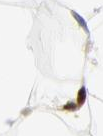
{"staining": {"intensity": "strong", "quantity": ">75%", "location": "nuclear"}, "tissue": "adipose tissue", "cell_type": "Adipocytes", "image_type": "normal", "snomed": [{"axis": "morphology", "description": "Normal tissue, NOS"}, {"axis": "morphology", "description": "Duct carcinoma"}, {"axis": "topography", "description": "Breast"}, {"axis": "topography", "description": "Adipose tissue"}], "caption": "Immunohistochemistry (IHC) (DAB) staining of benign human adipose tissue demonstrates strong nuclear protein staining in about >75% of adipocytes.", "gene": "MEF2A", "patient": {"sex": "female", "age": 37}}